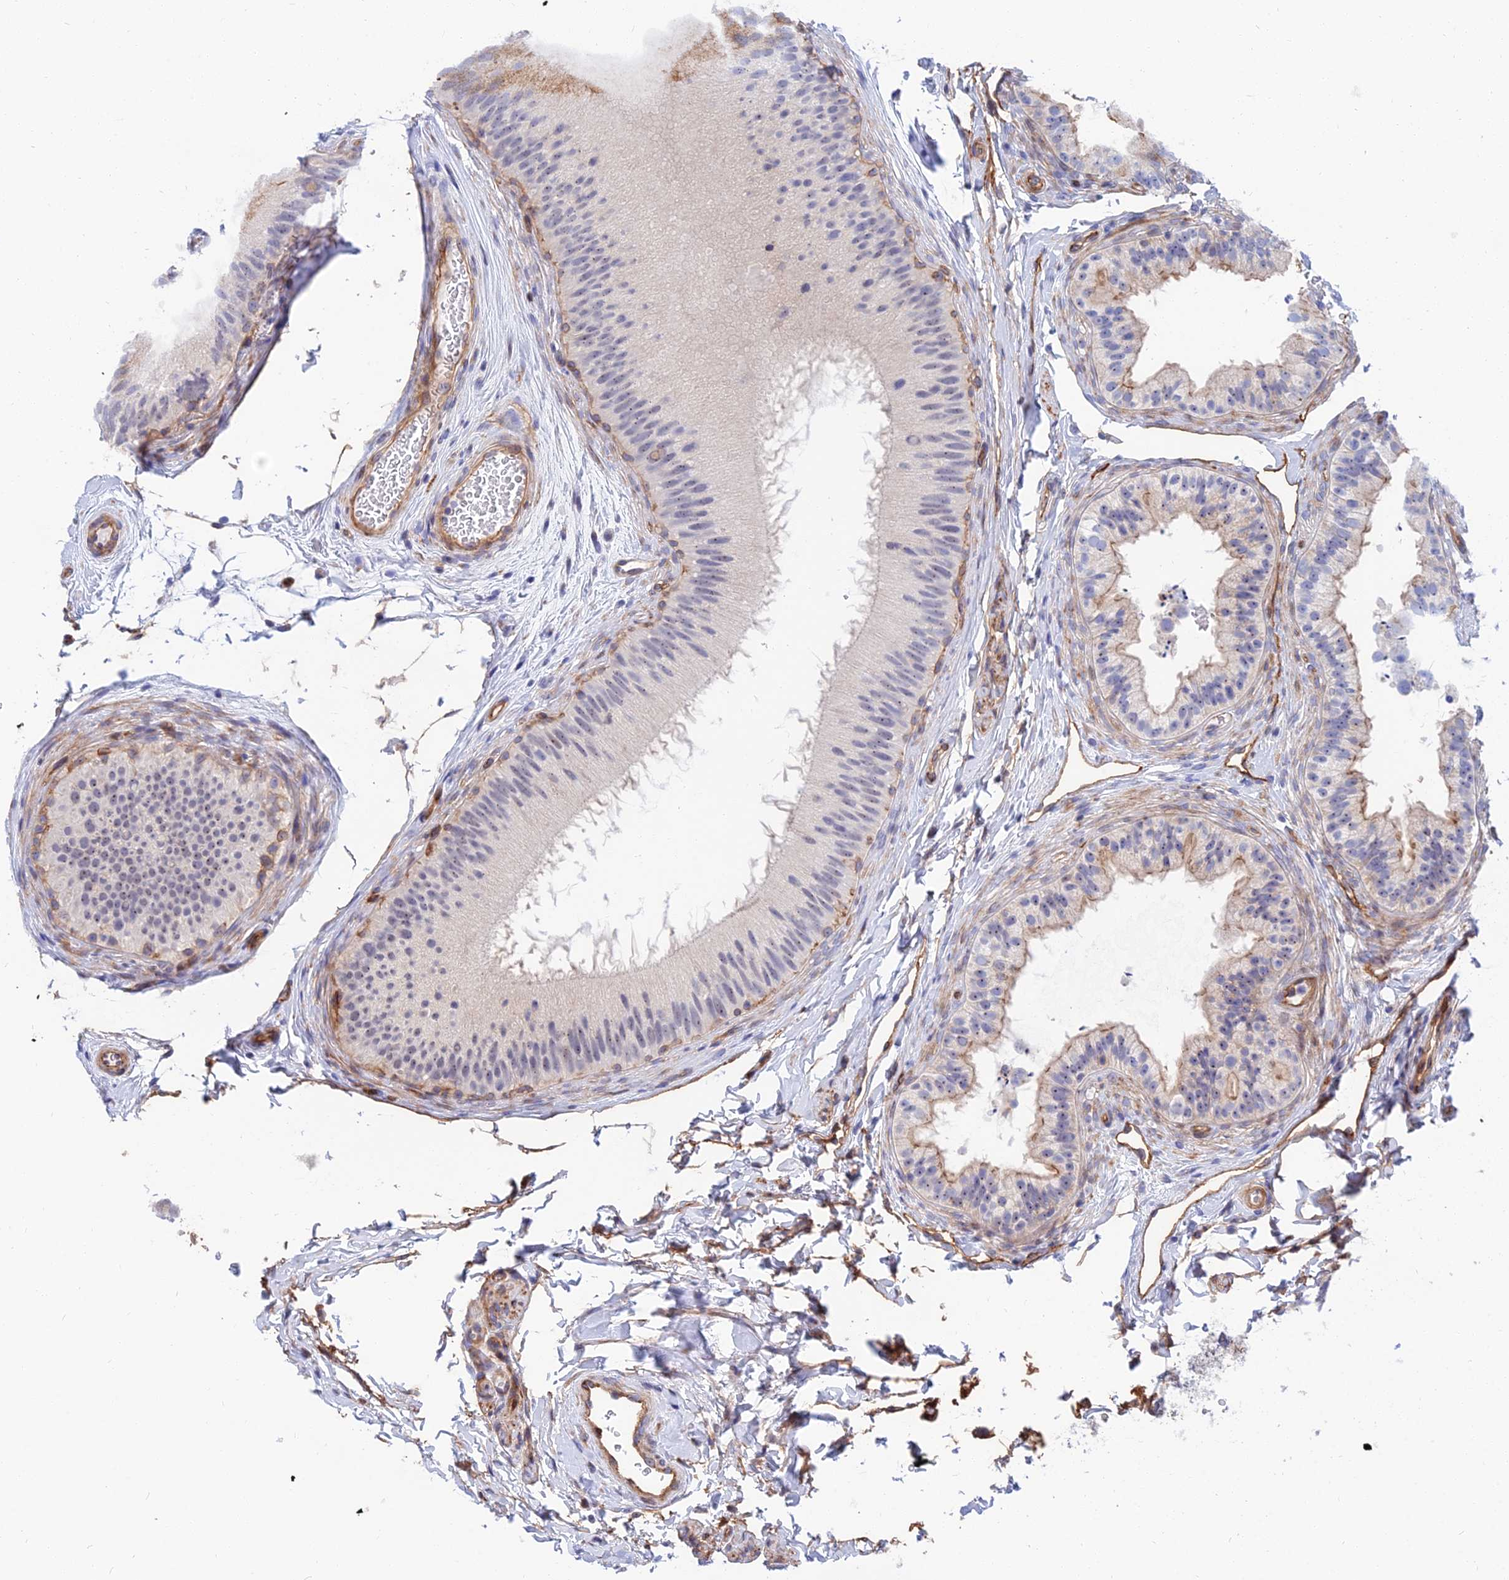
{"staining": {"intensity": "moderate", "quantity": "<25%", "location": "nuclear"}, "tissue": "epididymis", "cell_type": "Glandular cells", "image_type": "normal", "snomed": [{"axis": "morphology", "description": "Normal tissue, NOS"}, {"axis": "topography", "description": "Epididymis"}], "caption": "This is a photomicrograph of IHC staining of unremarkable epididymis, which shows moderate expression in the nuclear of glandular cells.", "gene": "TRIM43B", "patient": {"sex": "male", "age": 45}}